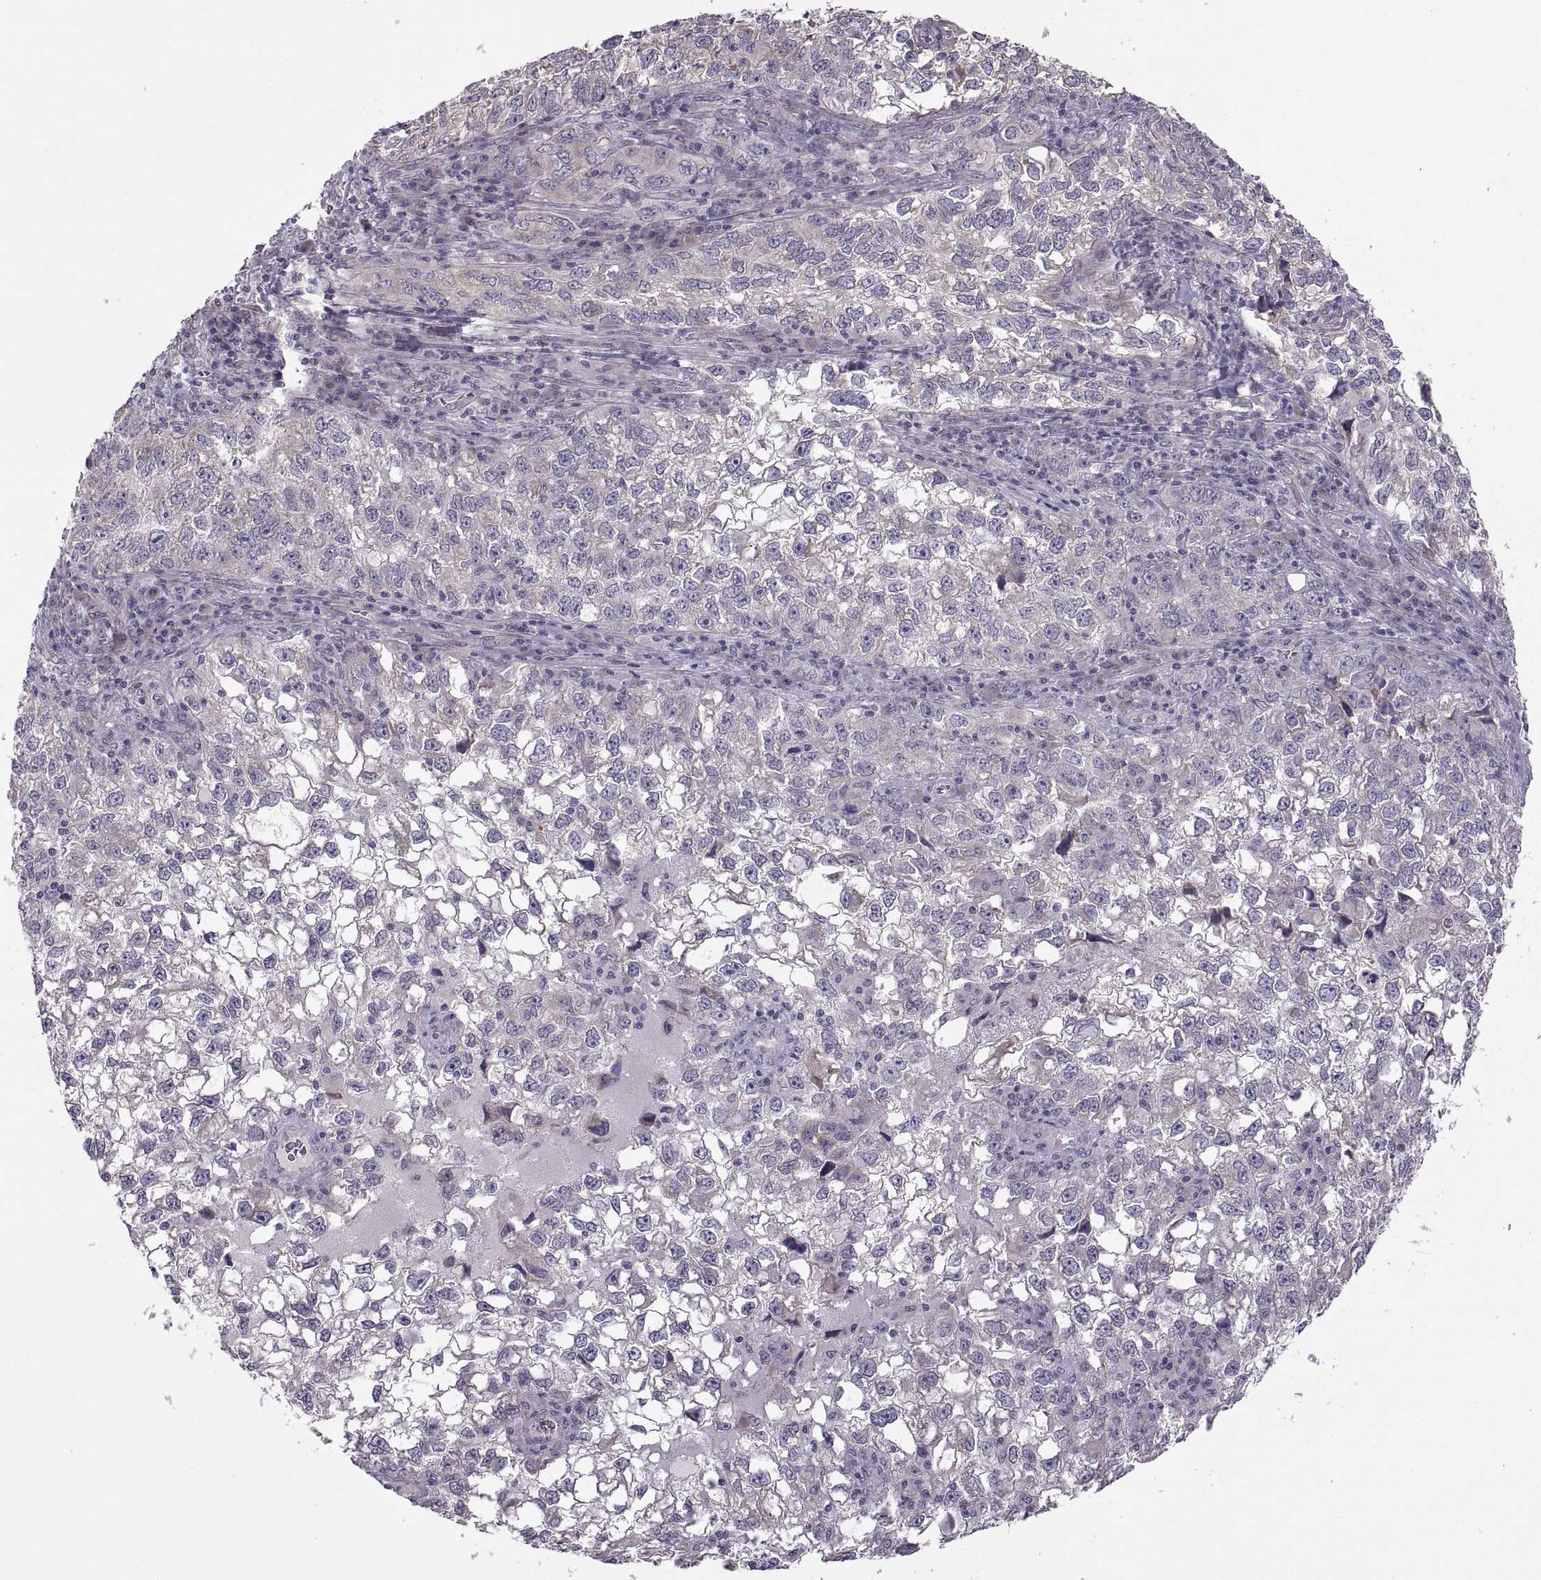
{"staining": {"intensity": "negative", "quantity": "none", "location": "none"}, "tissue": "cervical cancer", "cell_type": "Tumor cells", "image_type": "cancer", "snomed": [{"axis": "morphology", "description": "Squamous cell carcinoma, NOS"}, {"axis": "topography", "description": "Cervix"}], "caption": "Cervical squamous cell carcinoma stained for a protein using IHC shows no positivity tumor cells.", "gene": "ACSBG2", "patient": {"sex": "female", "age": 55}}